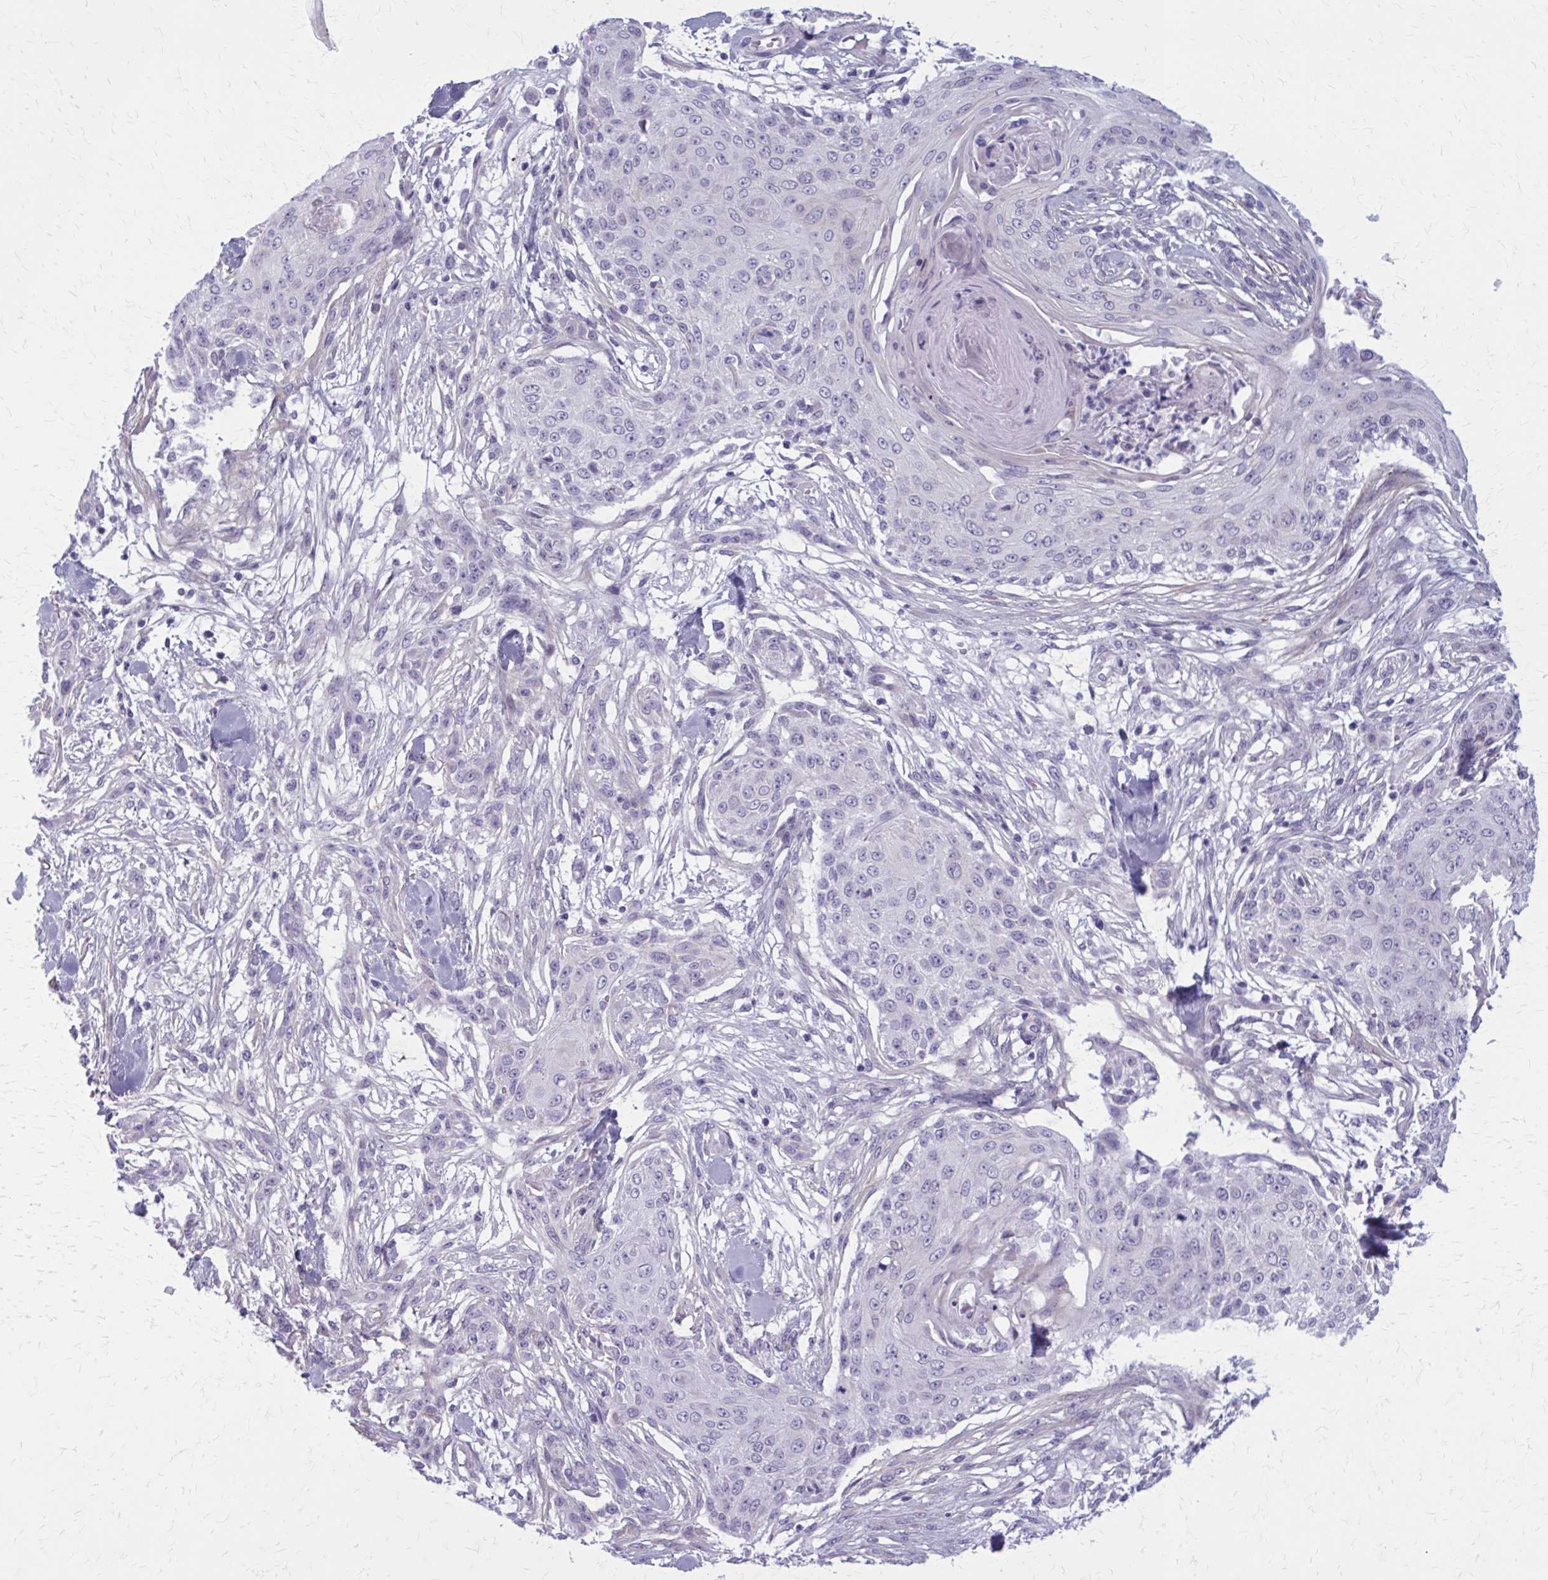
{"staining": {"intensity": "negative", "quantity": "none", "location": "none"}, "tissue": "skin cancer", "cell_type": "Tumor cells", "image_type": "cancer", "snomed": [{"axis": "morphology", "description": "Squamous cell carcinoma, NOS"}, {"axis": "topography", "description": "Skin"}], "caption": "Immunohistochemical staining of human squamous cell carcinoma (skin) demonstrates no significant staining in tumor cells.", "gene": "AKAP12", "patient": {"sex": "female", "age": 59}}